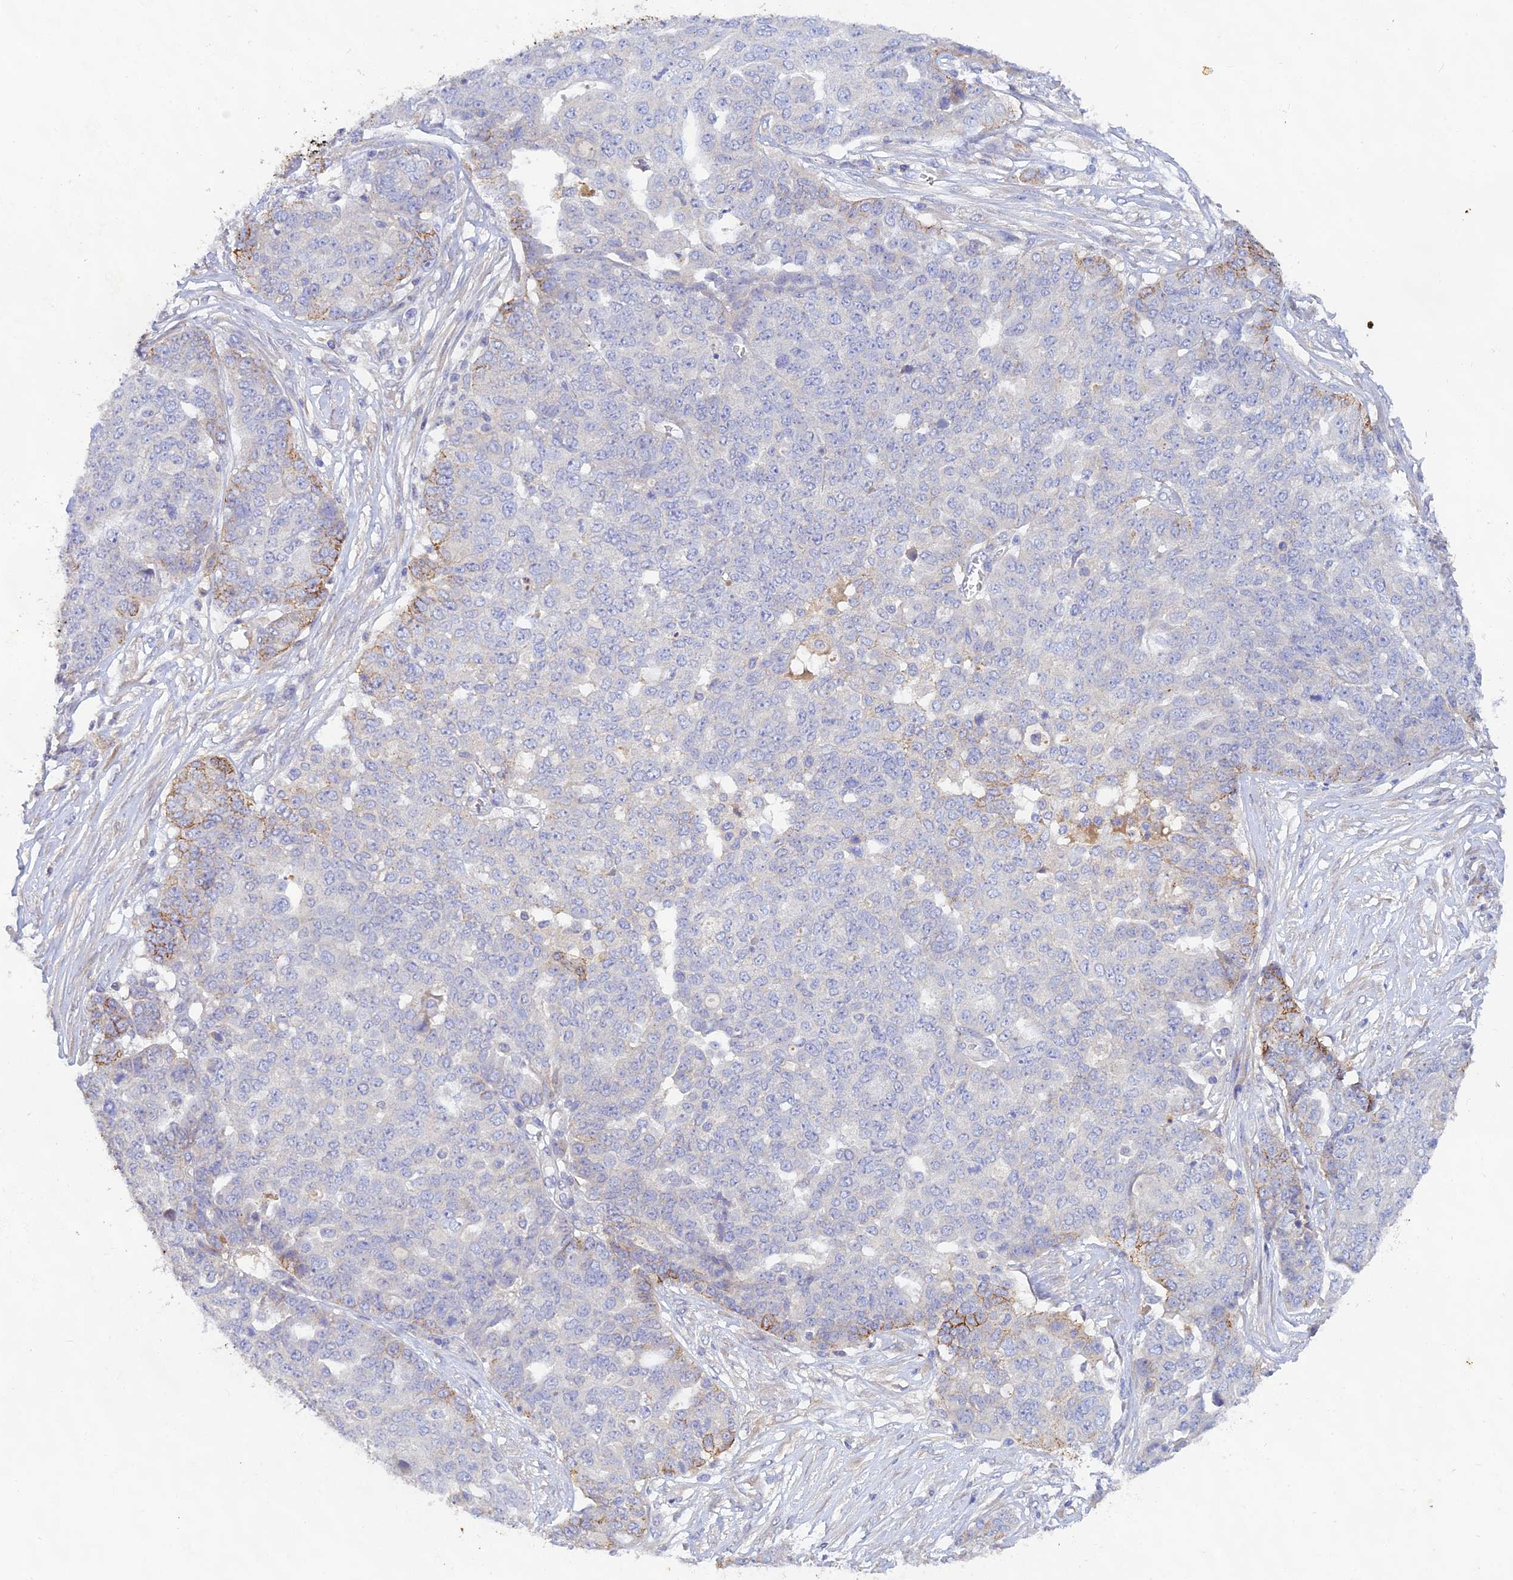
{"staining": {"intensity": "negative", "quantity": "none", "location": "none"}, "tissue": "ovarian cancer", "cell_type": "Tumor cells", "image_type": "cancer", "snomed": [{"axis": "morphology", "description": "Cystadenocarcinoma, serous, NOS"}, {"axis": "topography", "description": "Soft tissue"}, {"axis": "topography", "description": "Ovary"}], "caption": "Serous cystadenocarcinoma (ovarian) stained for a protein using immunohistochemistry (IHC) demonstrates no expression tumor cells.", "gene": "ACSM5", "patient": {"sex": "female", "age": 57}}